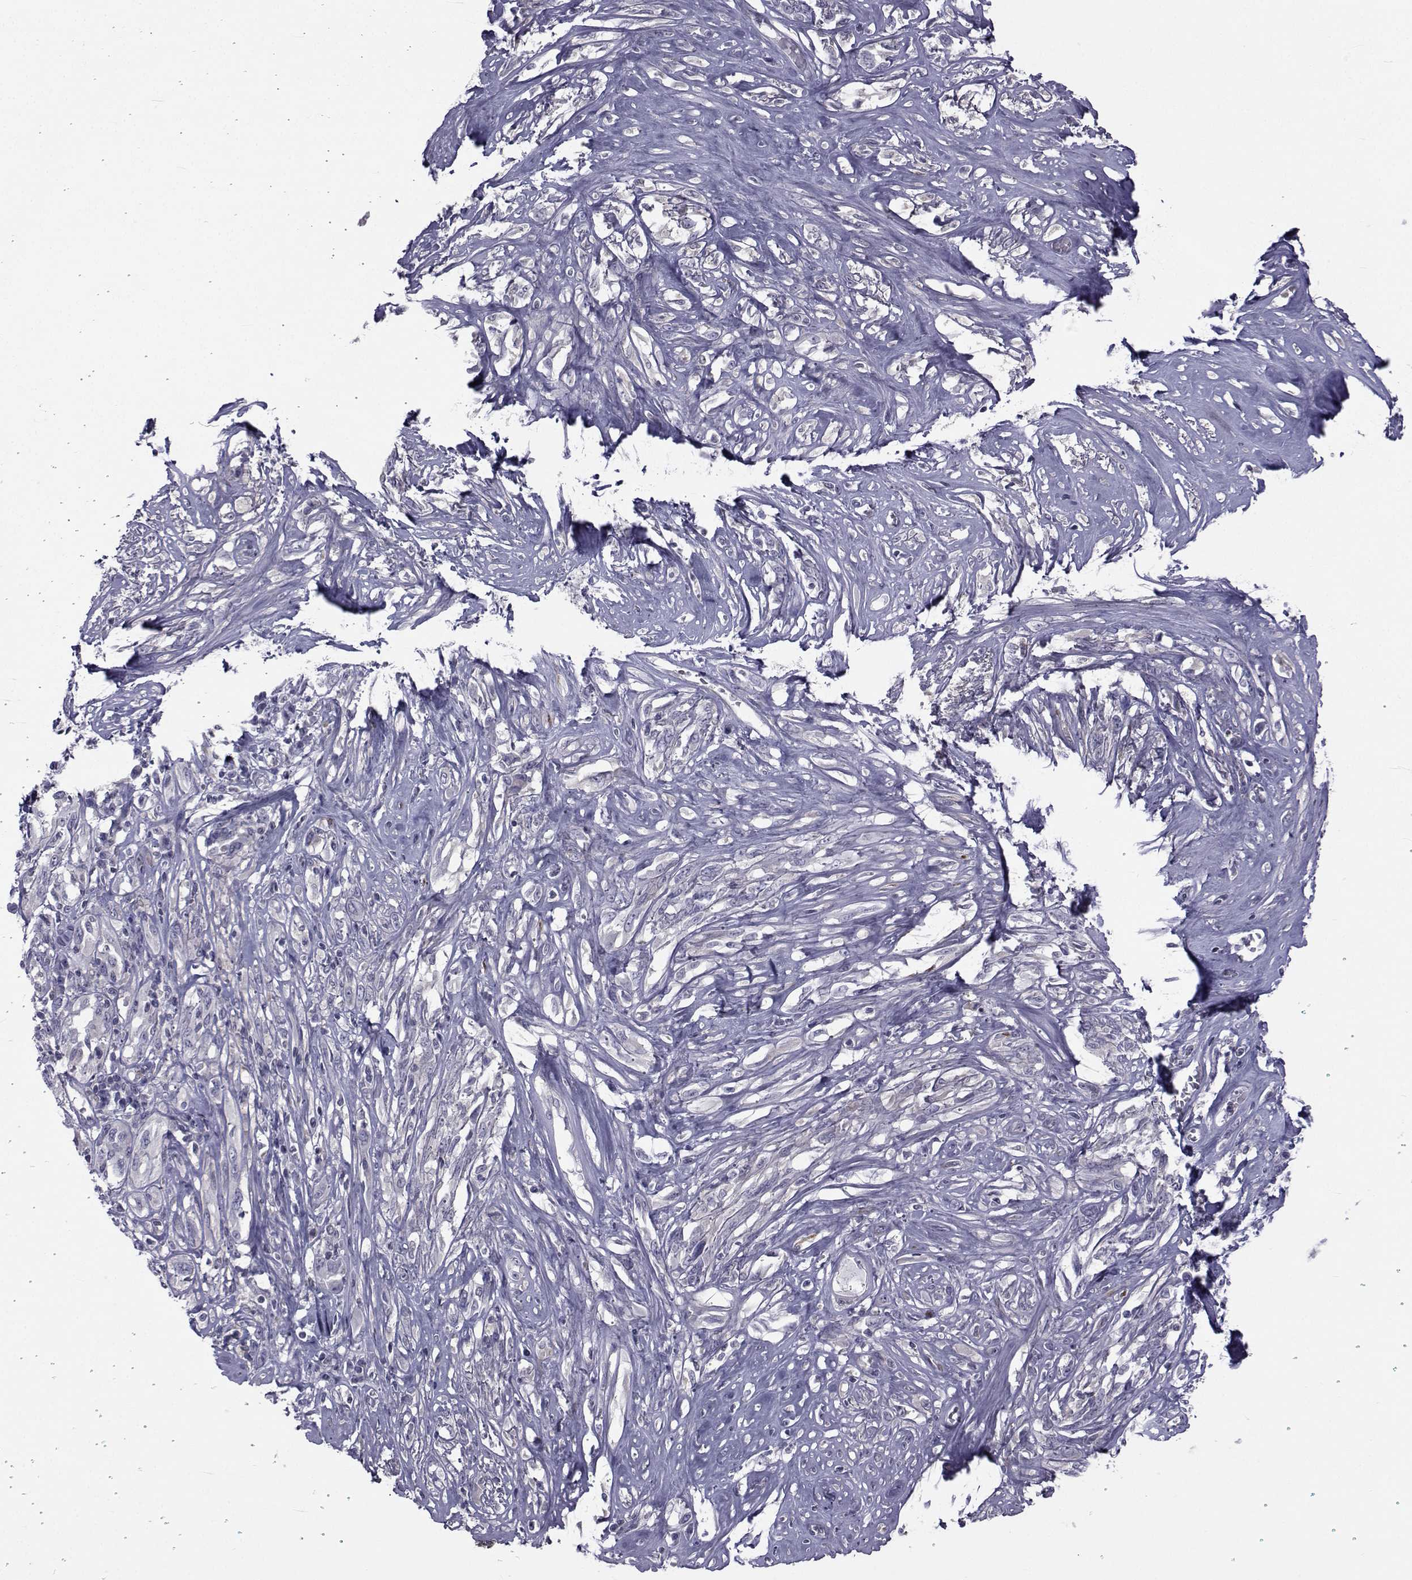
{"staining": {"intensity": "negative", "quantity": "none", "location": "none"}, "tissue": "melanoma", "cell_type": "Tumor cells", "image_type": "cancer", "snomed": [{"axis": "morphology", "description": "Malignant melanoma, NOS"}, {"axis": "topography", "description": "Skin"}], "caption": "IHC photomicrograph of human melanoma stained for a protein (brown), which displays no positivity in tumor cells.", "gene": "SLC30A10", "patient": {"sex": "female", "age": 91}}